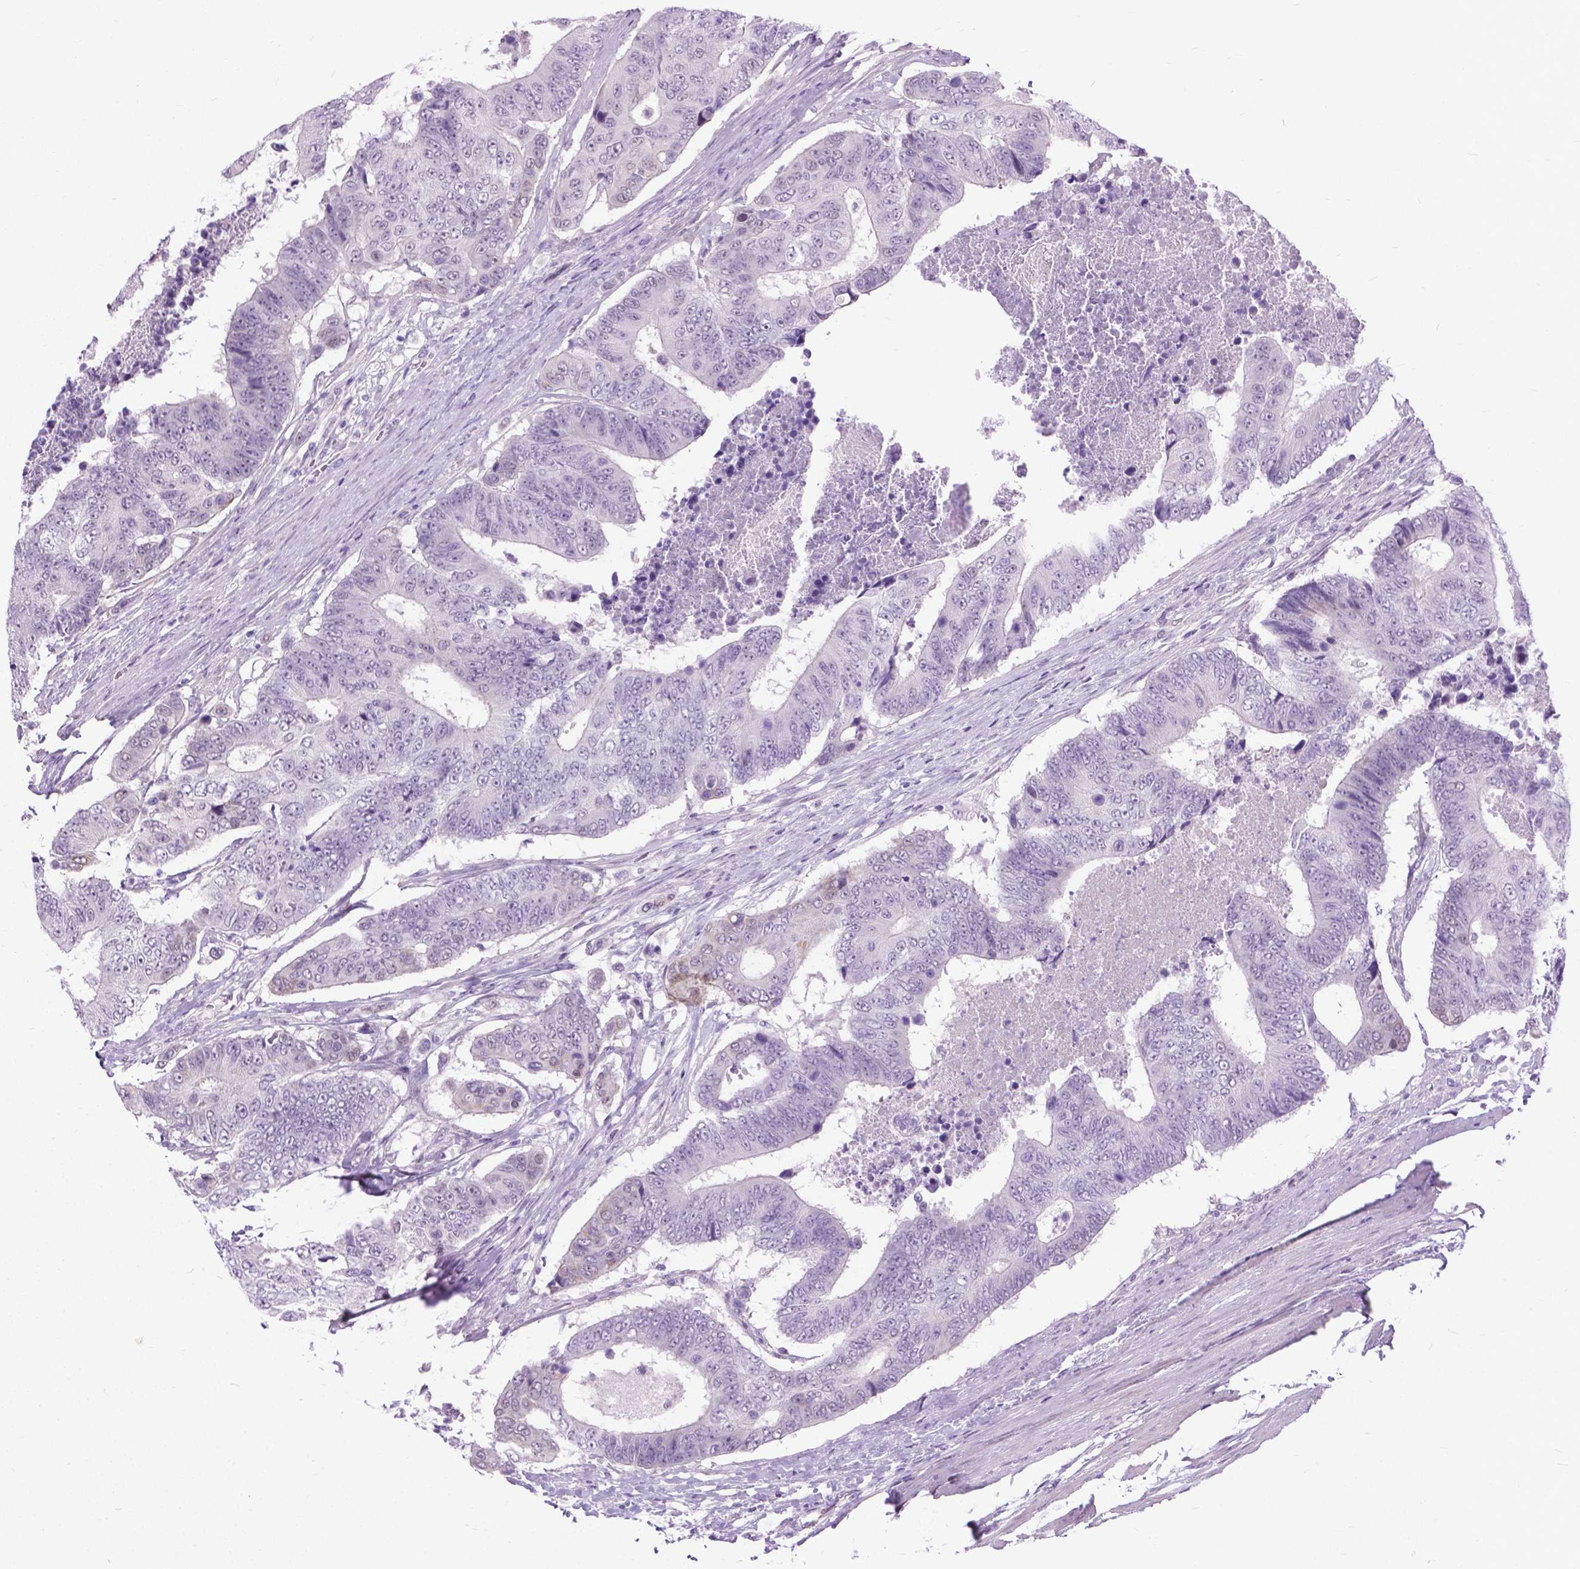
{"staining": {"intensity": "negative", "quantity": "none", "location": "none"}, "tissue": "colorectal cancer", "cell_type": "Tumor cells", "image_type": "cancer", "snomed": [{"axis": "morphology", "description": "Adenocarcinoma, NOS"}, {"axis": "topography", "description": "Colon"}], "caption": "A micrograph of human adenocarcinoma (colorectal) is negative for staining in tumor cells.", "gene": "APCDD1L", "patient": {"sex": "female", "age": 48}}